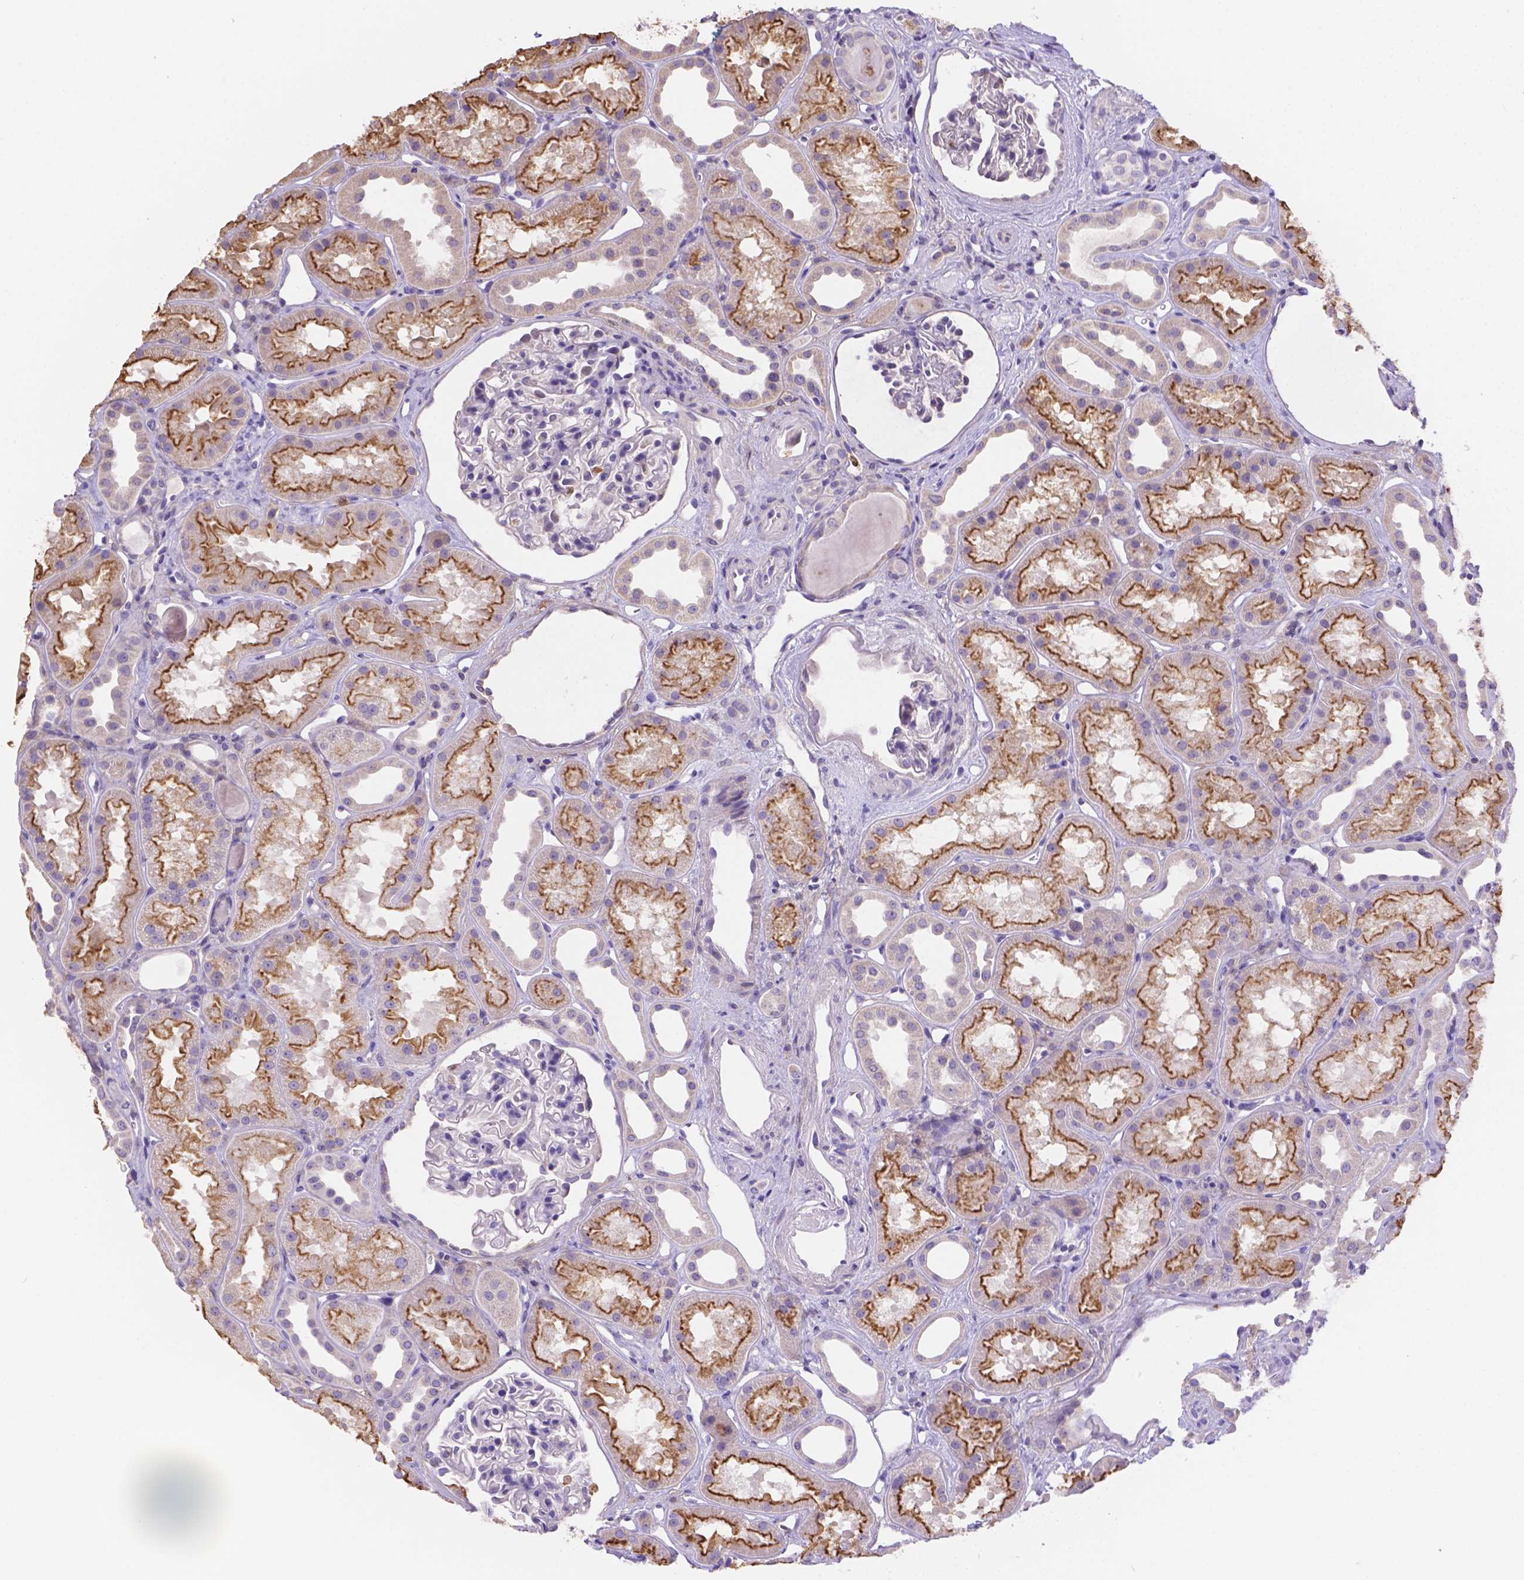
{"staining": {"intensity": "negative", "quantity": "none", "location": "none"}, "tissue": "kidney", "cell_type": "Cells in glomeruli", "image_type": "normal", "snomed": [{"axis": "morphology", "description": "Normal tissue, NOS"}, {"axis": "topography", "description": "Kidney"}], "caption": "A histopathology image of kidney stained for a protein exhibits no brown staining in cells in glomeruli. (Immunohistochemistry (ihc), brightfield microscopy, high magnification).", "gene": "NXPE2", "patient": {"sex": "male", "age": 61}}